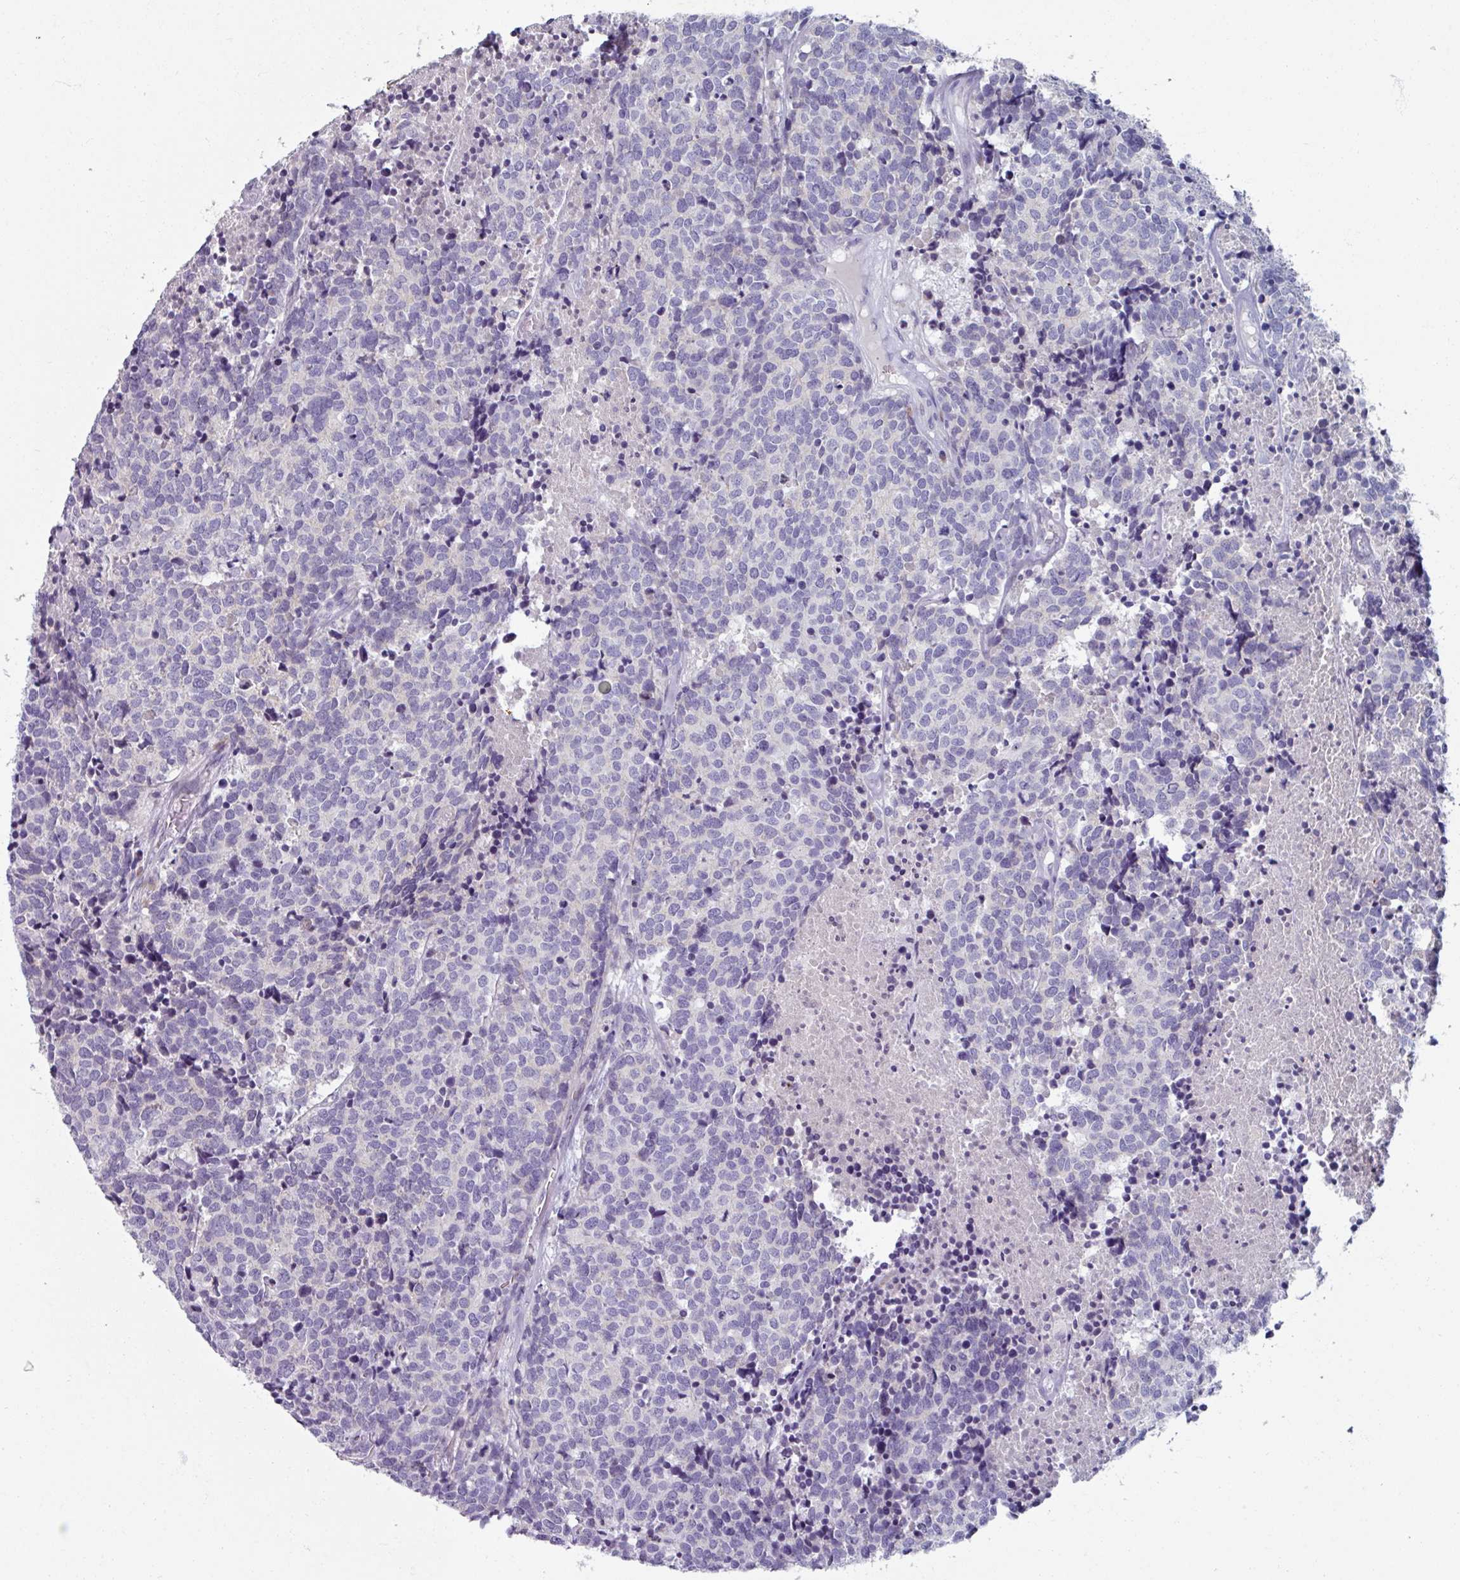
{"staining": {"intensity": "negative", "quantity": "none", "location": "none"}, "tissue": "carcinoid", "cell_type": "Tumor cells", "image_type": "cancer", "snomed": [{"axis": "morphology", "description": "Carcinoid, malignant, NOS"}, {"axis": "topography", "description": "Skin"}], "caption": "An immunohistochemistry image of malignant carcinoid is shown. There is no staining in tumor cells of malignant carcinoid. (Brightfield microscopy of DAB IHC at high magnification).", "gene": "SMIM11", "patient": {"sex": "female", "age": 79}}